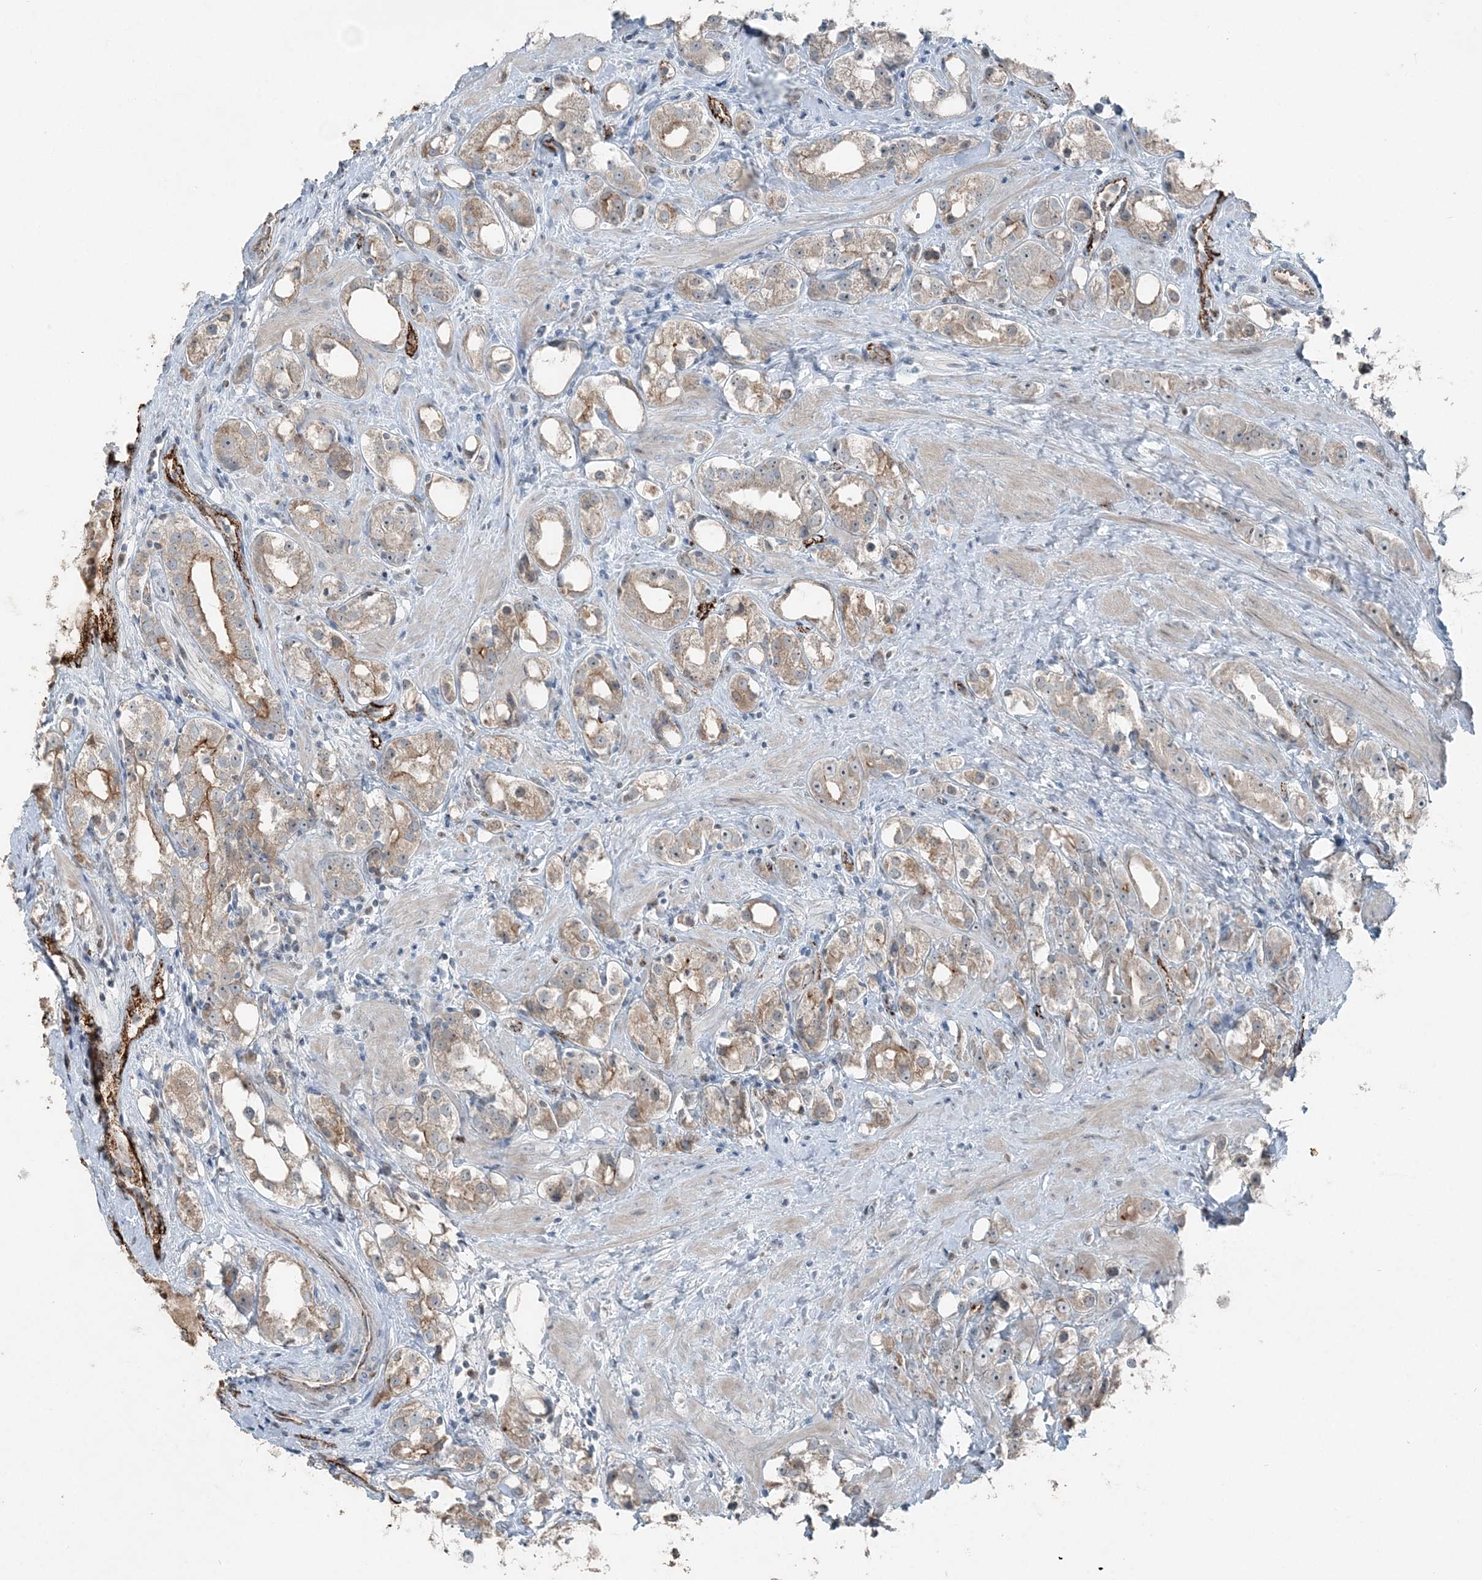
{"staining": {"intensity": "weak", "quantity": "25%-75%", "location": "cytoplasmic/membranous"}, "tissue": "prostate cancer", "cell_type": "Tumor cells", "image_type": "cancer", "snomed": [{"axis": "morphology", "description": "Adenocarcinoma, NOS"}, {"axis": "topography", "description": "Prostate"}], "caption": "Protein expression by immunohistochemistry (IHC) shows weak cytoplasmic/membranous positivity in about 25%-75% of tumor cells in adenocarcinoma (prostate). (IHC, brightfield microscopy, high magnification).", "gene": "ELOVL7", "patient": {"sex": "male", "age": 79}}